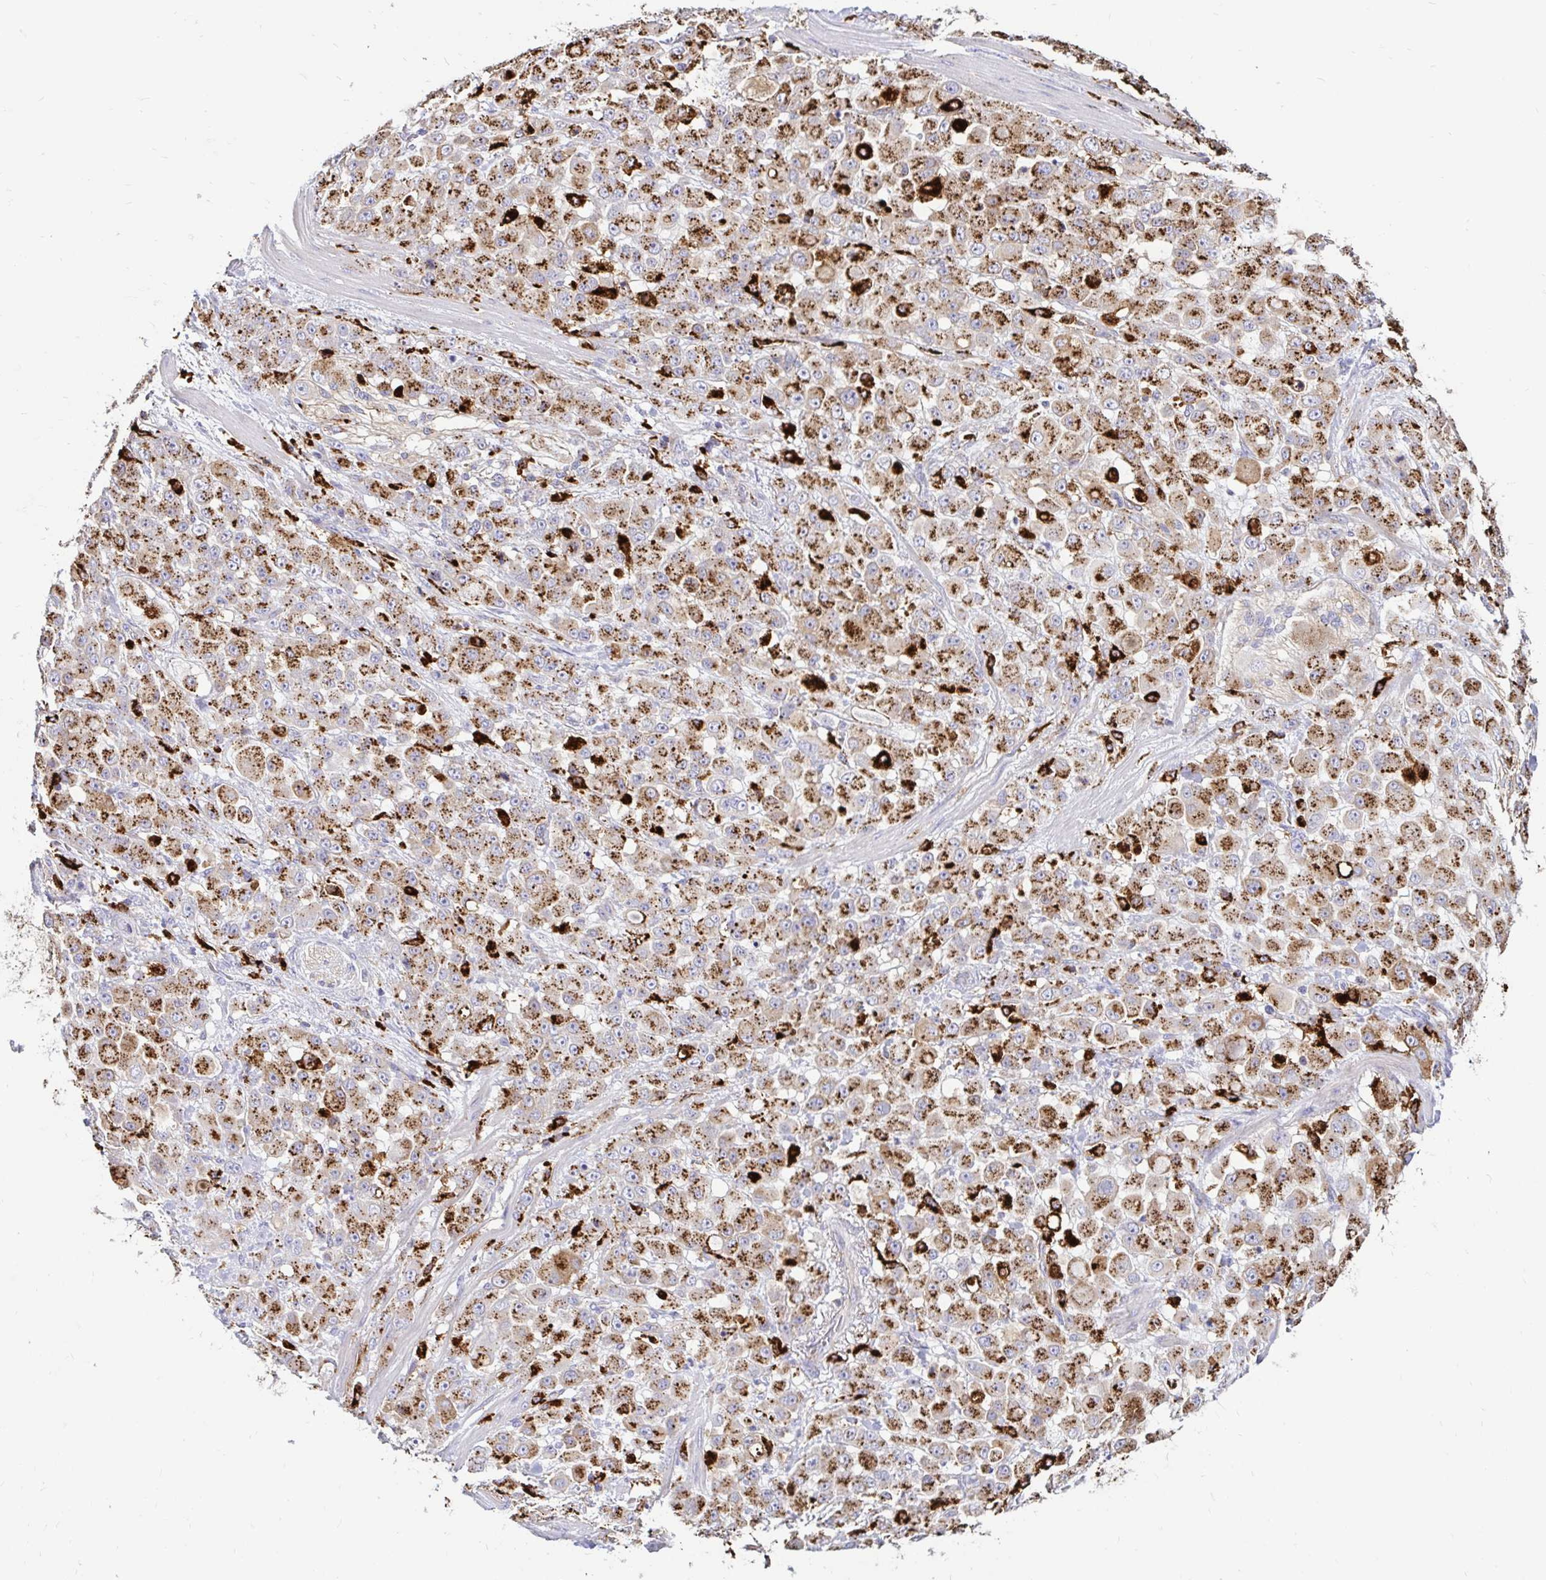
{"staining": {"intensity": "moderate", "quantity": ">75%", "location": "cytoplasmic/membranous"}, "tissue": "stomach cancer", "cell_type": "Tumor cells", "image_type": "cancer", "snomed": [{"axis": "morphology", "description": "Adenocarcinoma, NOS"}, {"axis": "topography", "description": "Stomach"}], "caption": "This histopathology image shows immunohistochemistry staining of human stomach adenocarcinoma, with medium moderate cytoplasmic/membranous positivity in about >75% of tumor cells.", "gene": "FUCA1", "patient": {"sex": "female", "age": 76}}